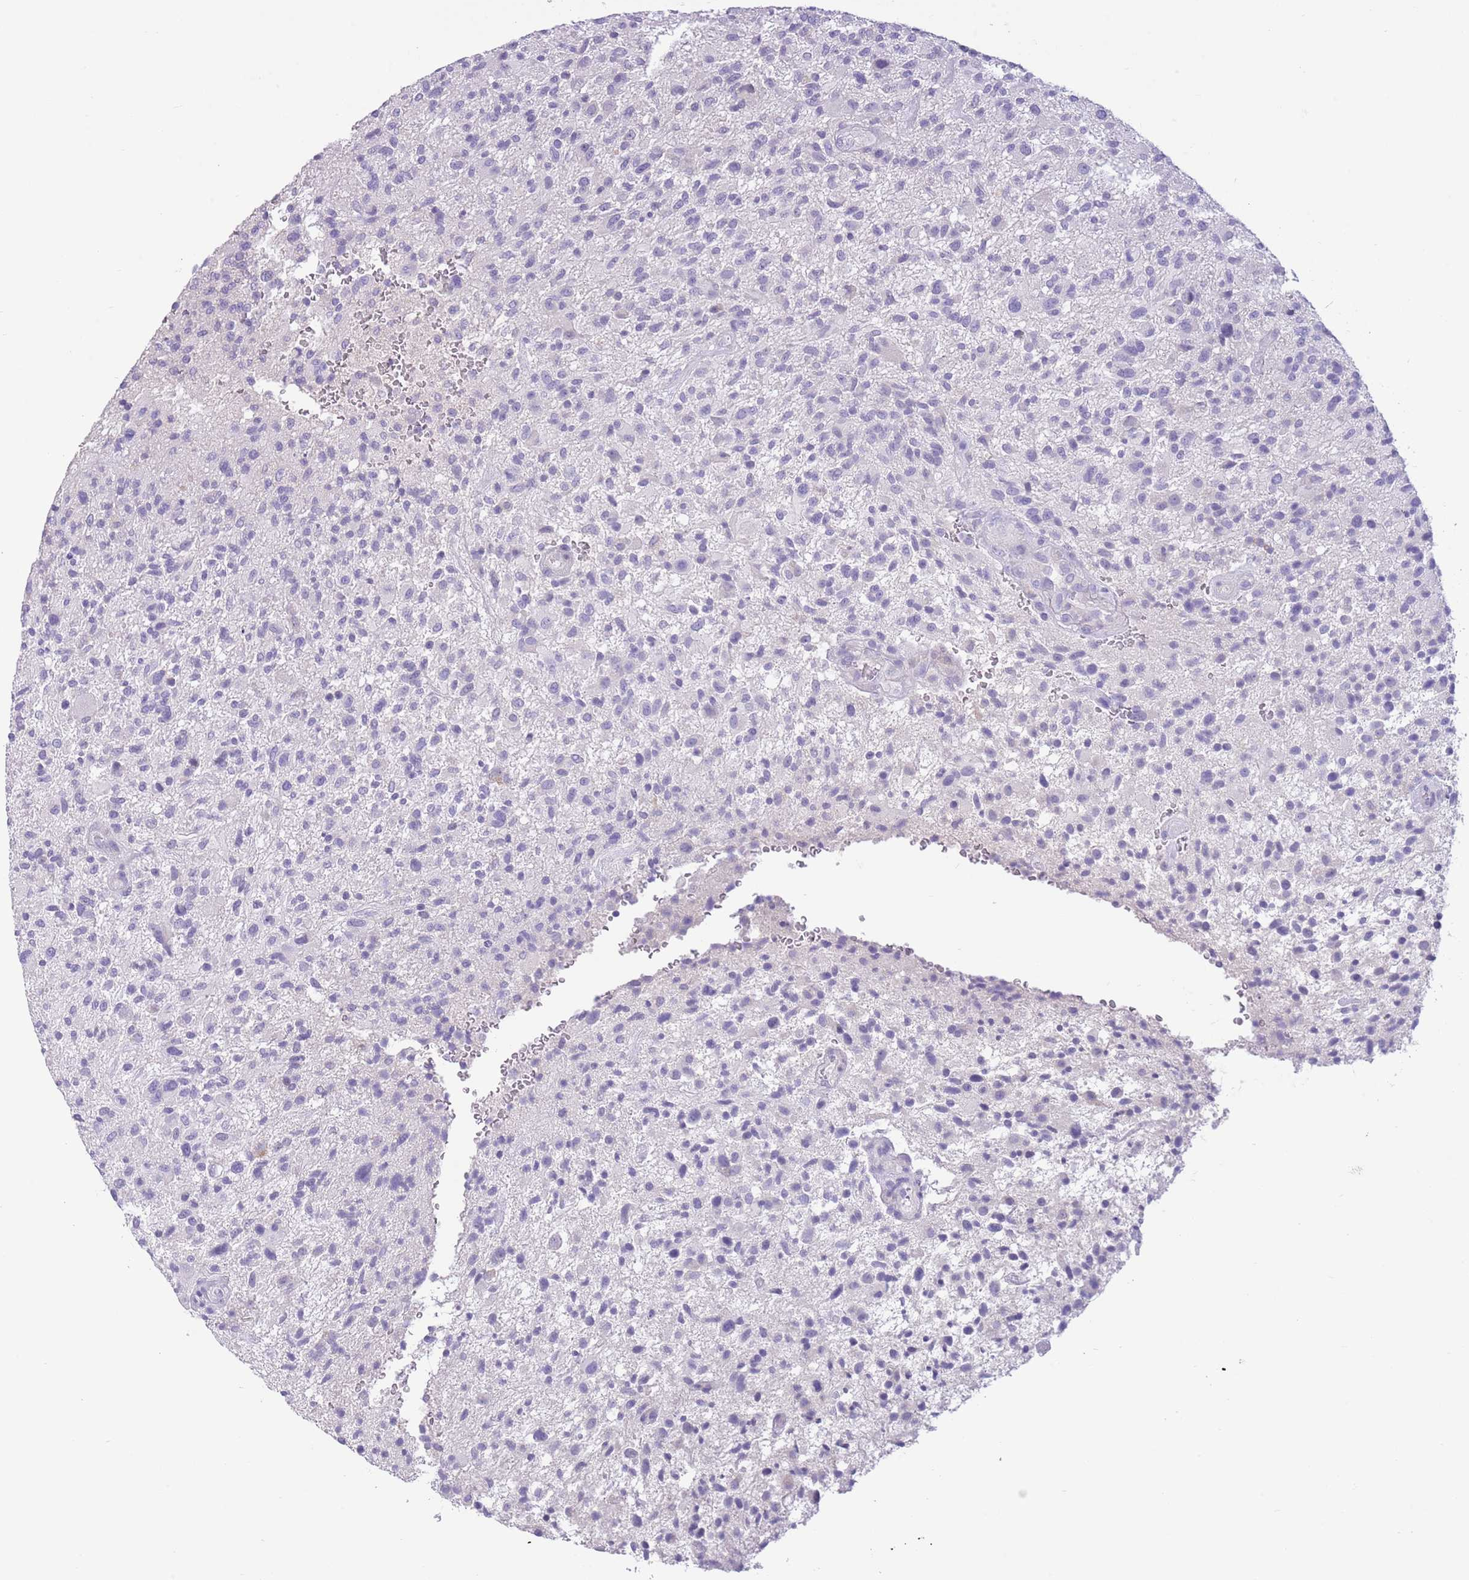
{"staining": {"intensity": "negative", "quantity": "none", "location": "none"}, "tissue": "glioma", "cell_type": "Tumor cells", "image_type": "cancer", "snomed": [{"axis": "morphology", "description": "Glioma, malignant, High grade"}, {"axis": "topography", "description": "Brain"}], "caption": "The immunohistochemistry (IHC) image has no significant expression in tumor cells of high-grade glioma (malignant) tissue.", "gene": "TOX2", "patient": {"sex": "male", "age": 47}}